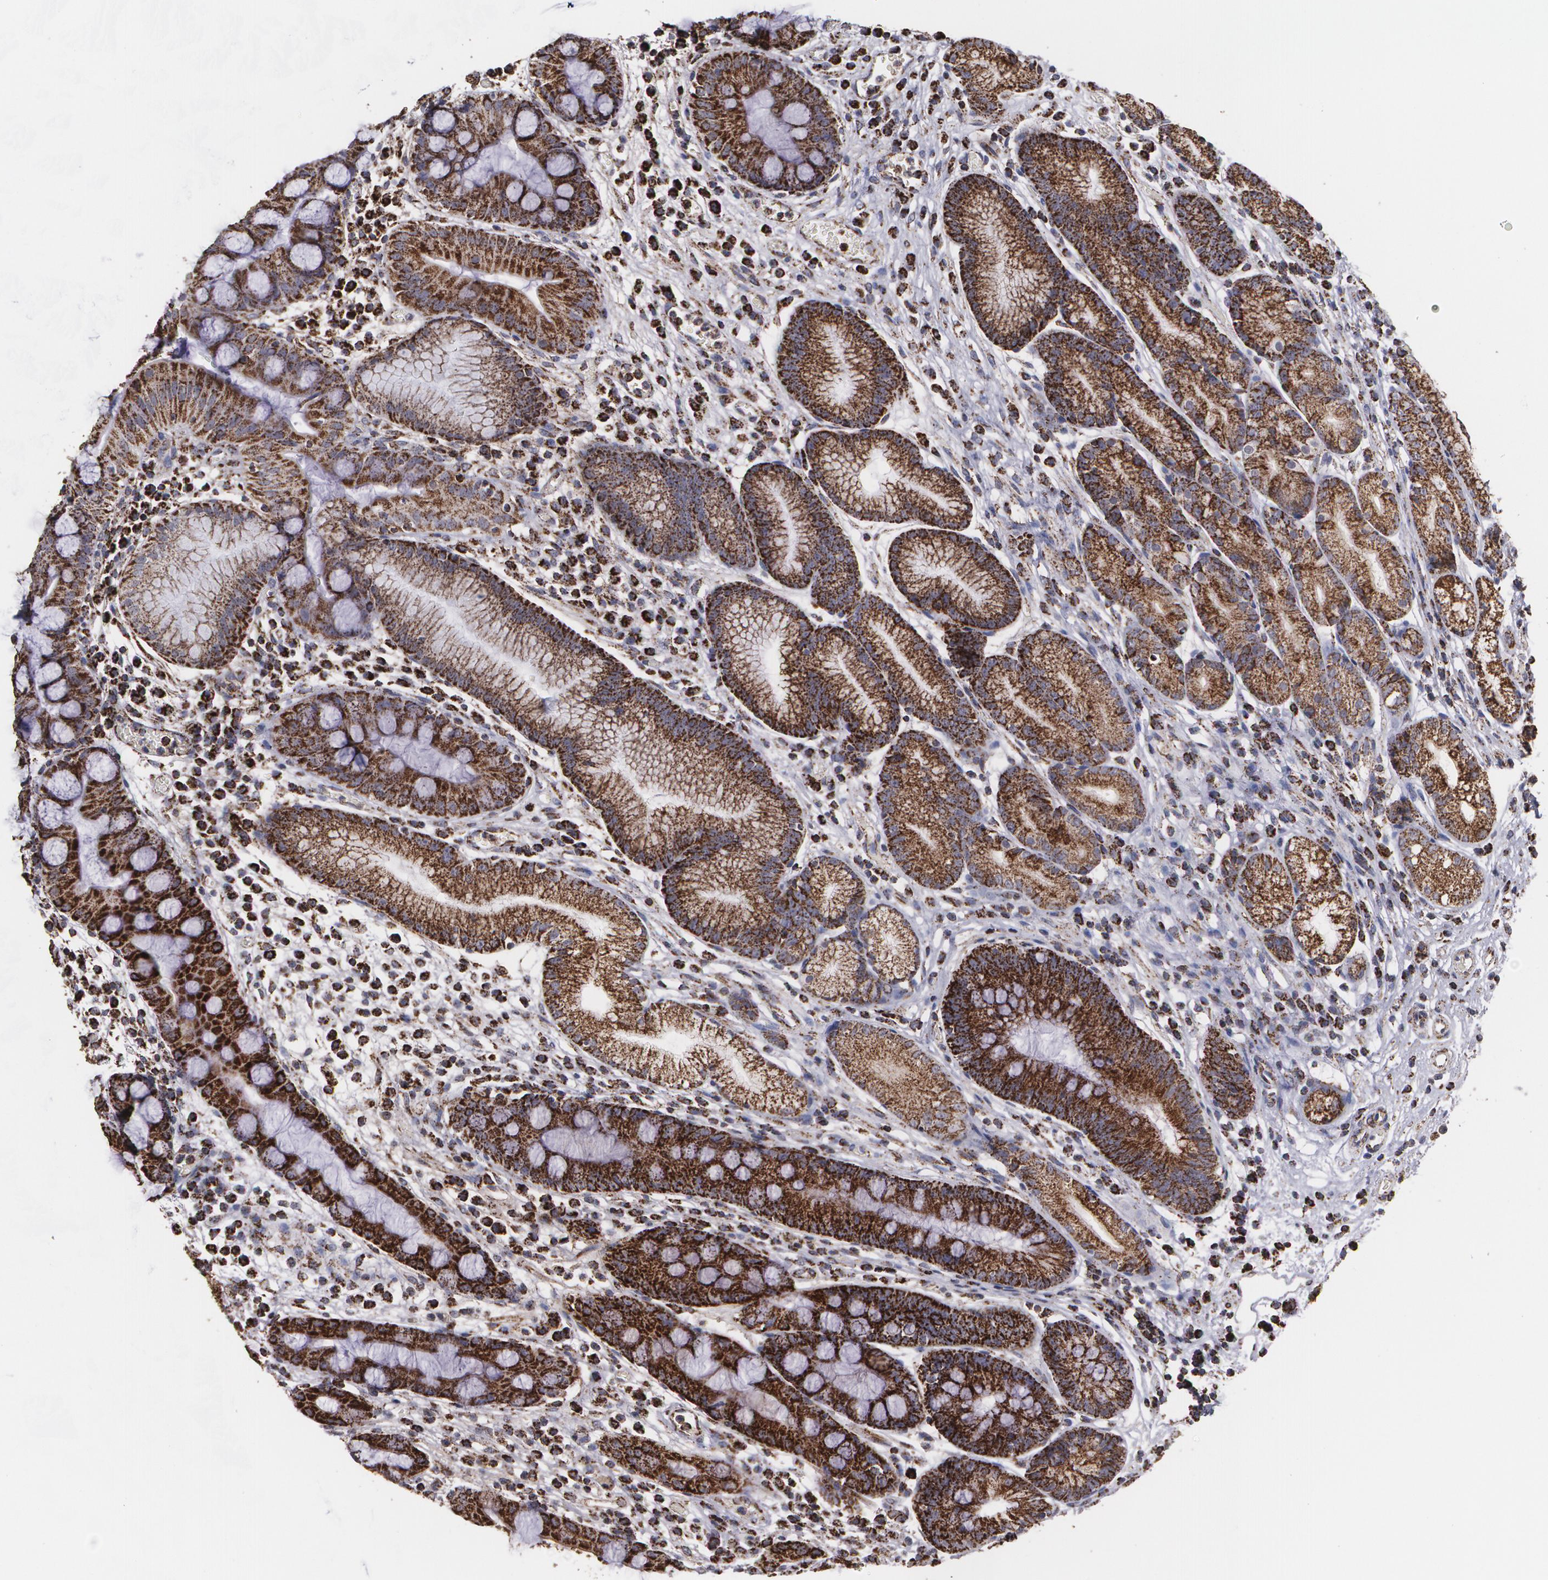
{"staining": {"intensity": "moderate", "quantity": ">75%", "location": "cytoplasmic/membranous"}, "tissue": "stomach", "cell_type": "Glandular cells", "image_type": "normal", "snomed": [{"axis": "morphology", "description": "Normal tissue, NOS"}, {"axis": "morphology", "description": "Inflammation, NOS"}, {"axis": "topography", "description": "Stomach, lower"}], "caption": "This histopathology image demonstrates immunohistochemistry staining of normal stomach, with medium moderate cytoplasmic/membranous staining in about >75% of glandular cells.", "gene": "HSPD1", "patient": {"sex": "male", "age": 59}}